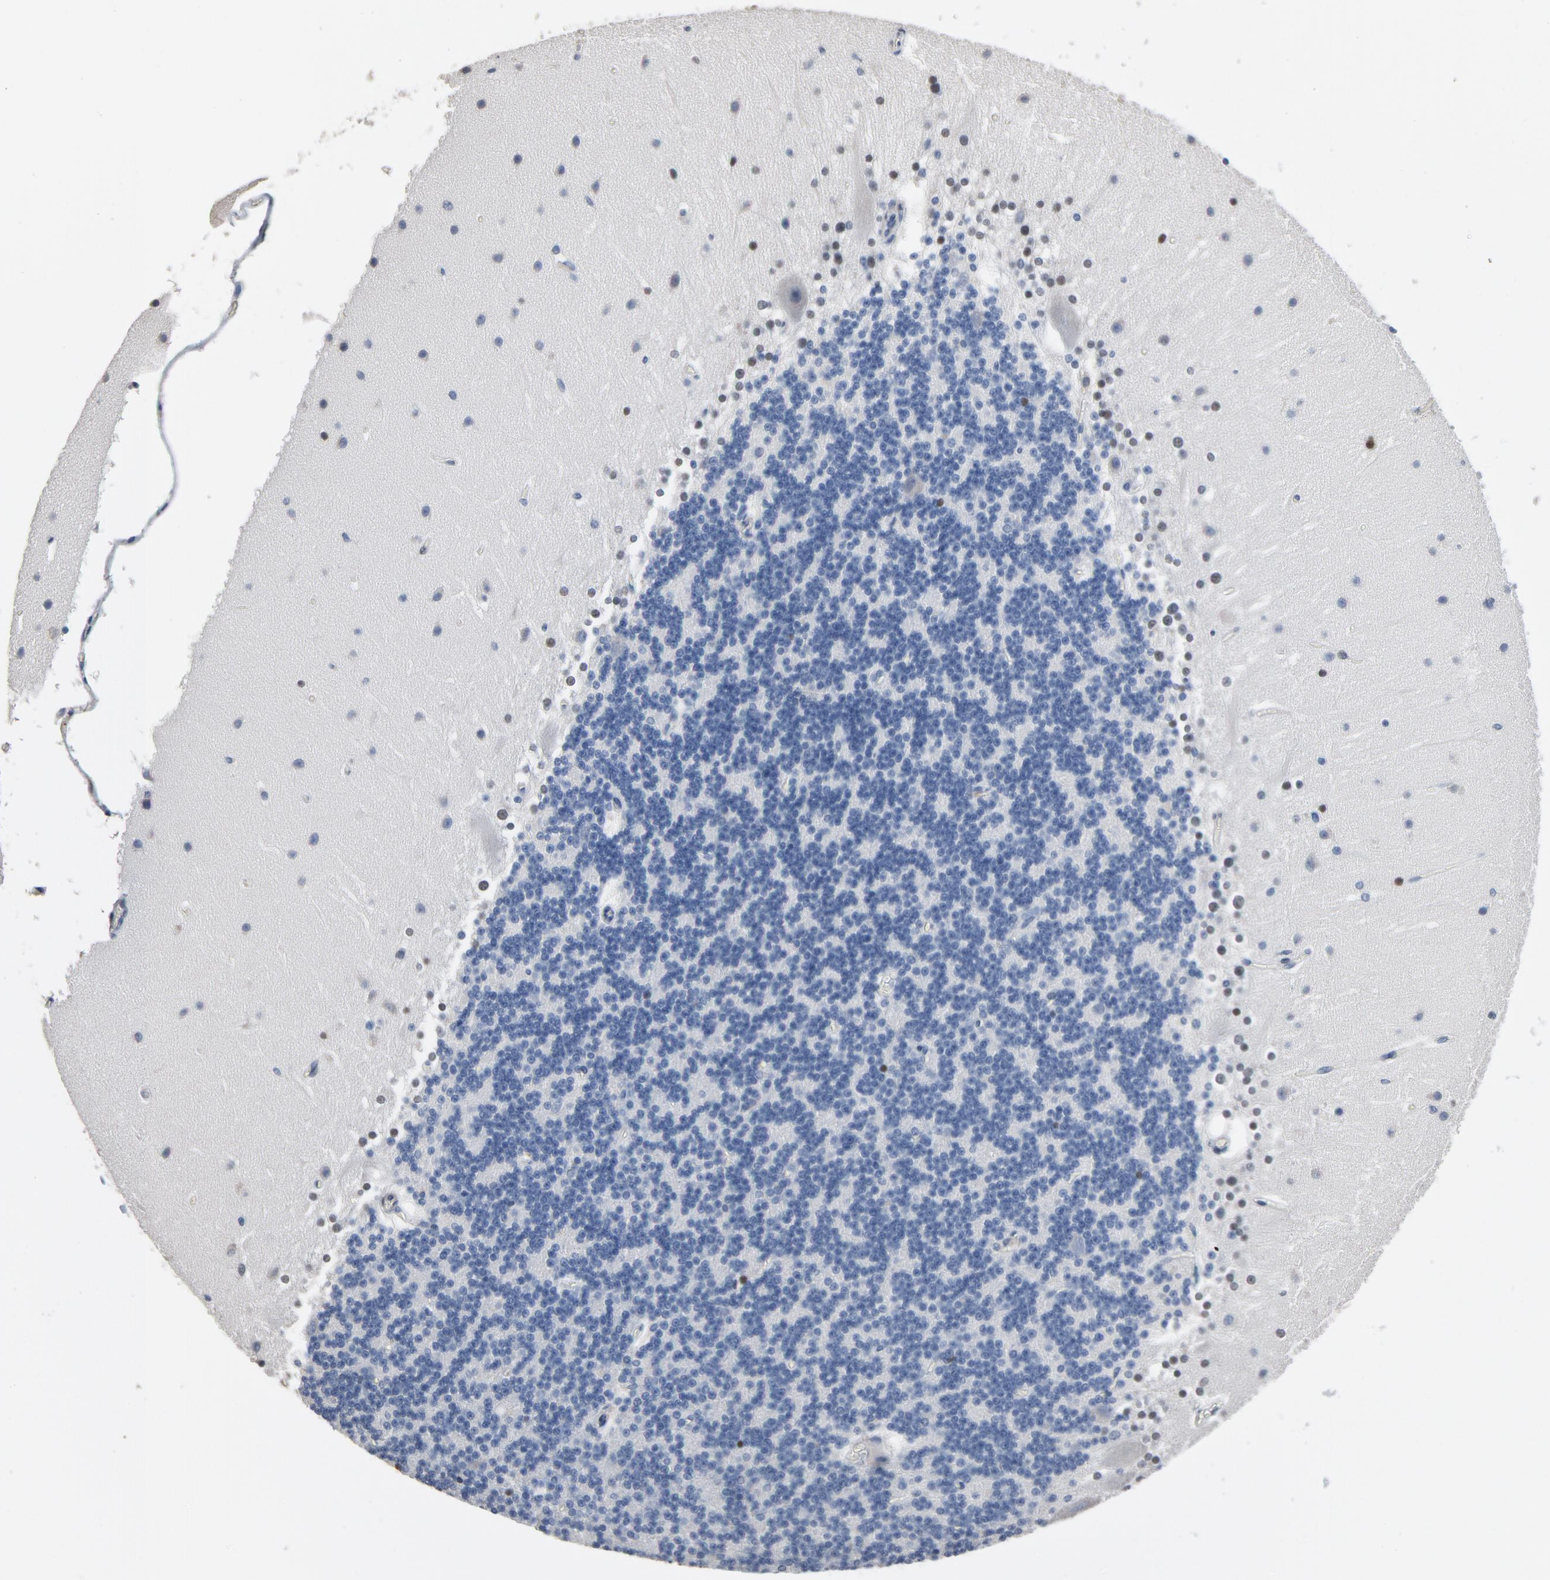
{"staining": {"intensity": "moderate", "quantity": "<25%", "location": "nuclear"}, "tissue": "cerebellum", "cell_type": "Cells in granular layer", "image_type": "normal", "snomed": [{"axis": "morphology", "description": "Normal tissue, NOS"}, {"axis": "topography", "description": "Cerebellum"}], "caption": "The histopathology image exhibits immunohistochemical staining of benign cerebellum. There is moderate nuclear positivity is identified in about <25% of cells in granular layer.", "gene": "SOX6", "patient": {"sex": "female", "age": 19}}